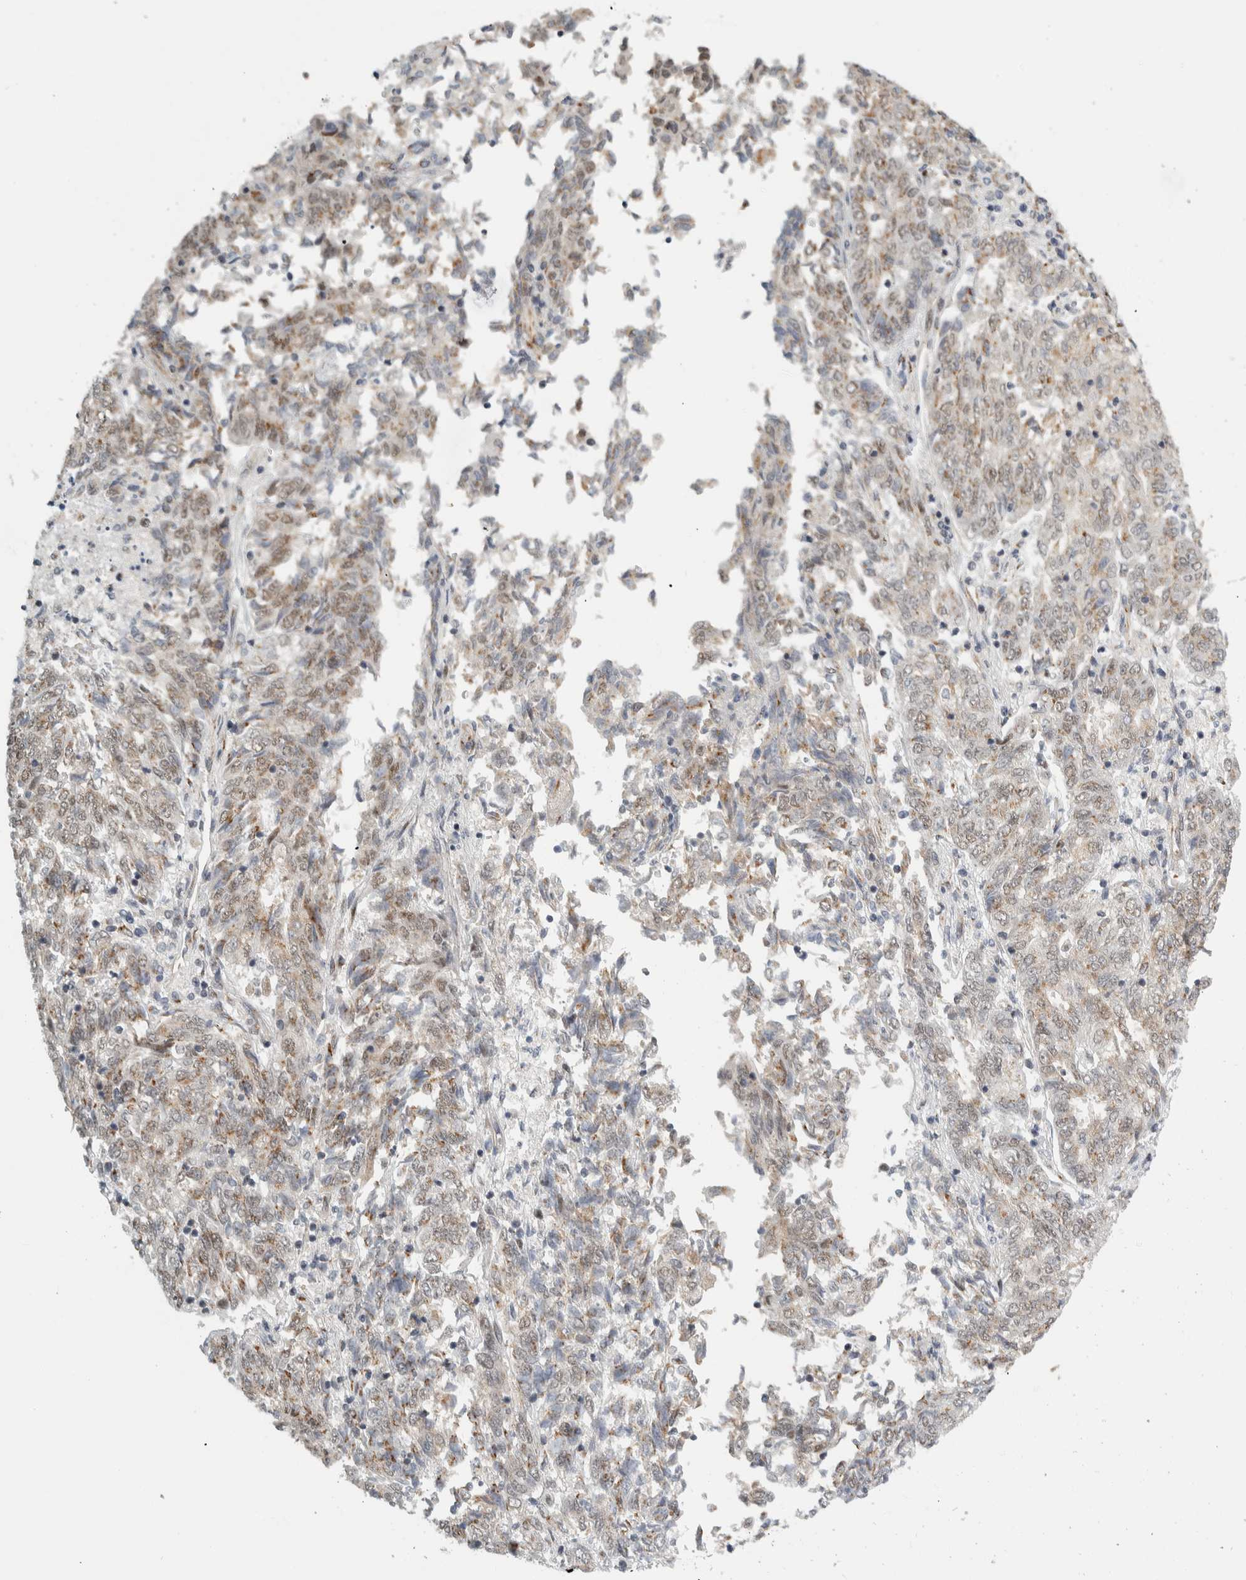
{"staining": {"intensity": "weak", "quantity": ">75%", "location": "cytoplasmic/membranous"}, "tissue": "endometrial cancer", "cell_type": "Tumor cells", "image_type": "cancer", "snomed": [{"axis": "morphology", "description": "Adenocarcinoma, NOS"}, {"axis": "topography", "description": "Endometrium"}], "caption": "Protein expression analysis of adenocarcinoma (endometrial) reveals weak cytoplasmic/membranous positivity in approximately >75% of tumor cells.", "gene": "ZMYND8", "patient": {"sex": "female", "age": 80}}